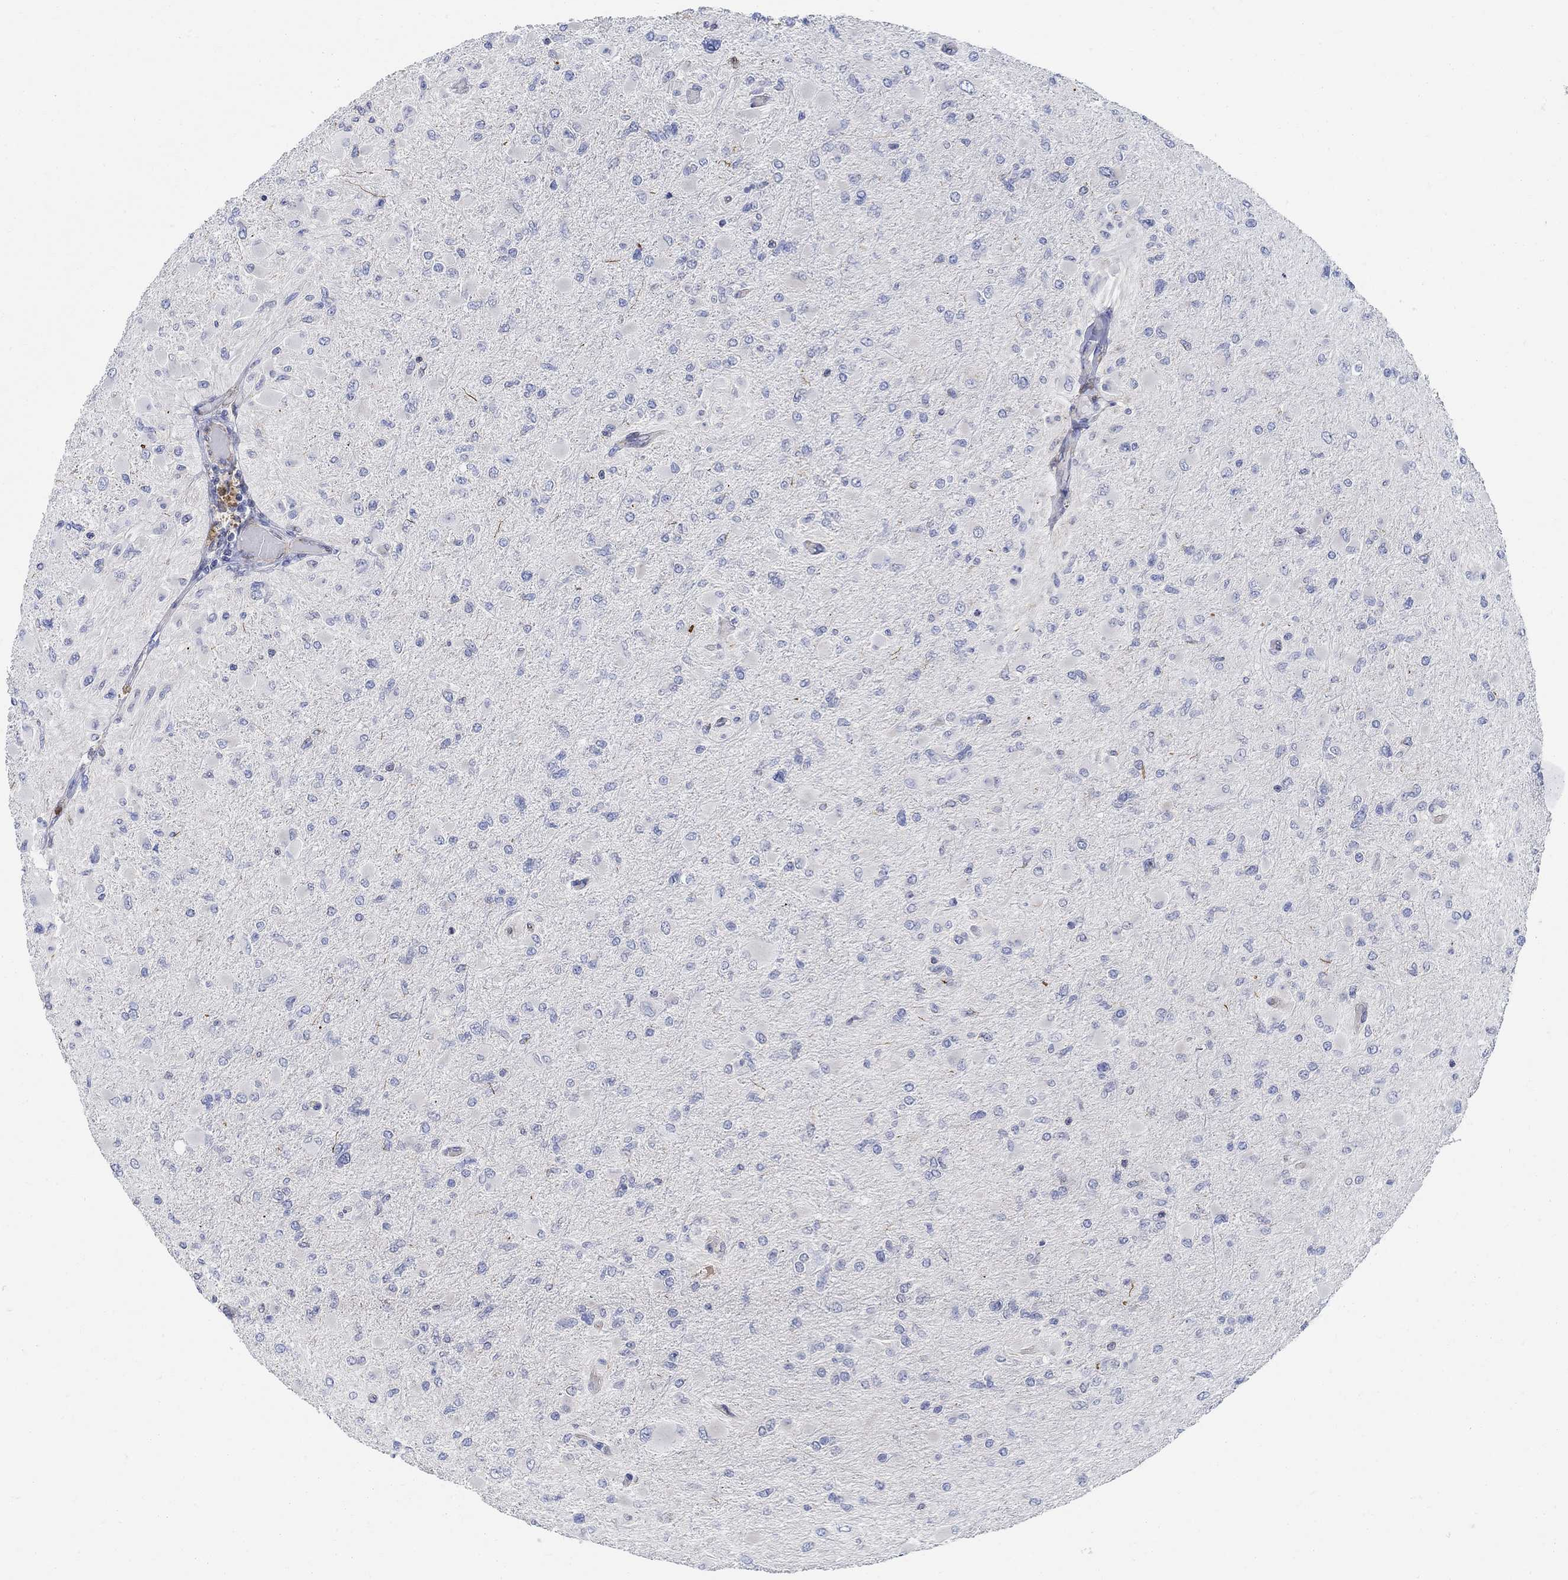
{"staining": {"intensity": "negative", "quantity": "none", "location": "none"}, "tissue": "glioma", "cell_type": "Tumor cells", "image_type": "cancer", "snomed": [{"axis": "morphology", "description": "Glioma, malignant, High grade"}, {"axis": "topography", "description": "Cerebral cortex"}], "caption": "Image shows no protein staining in tumor cells of malignant high-grade glioma tissue.", "gene": "PHF21B", "patient": {"sex": "female", "age": 36}}